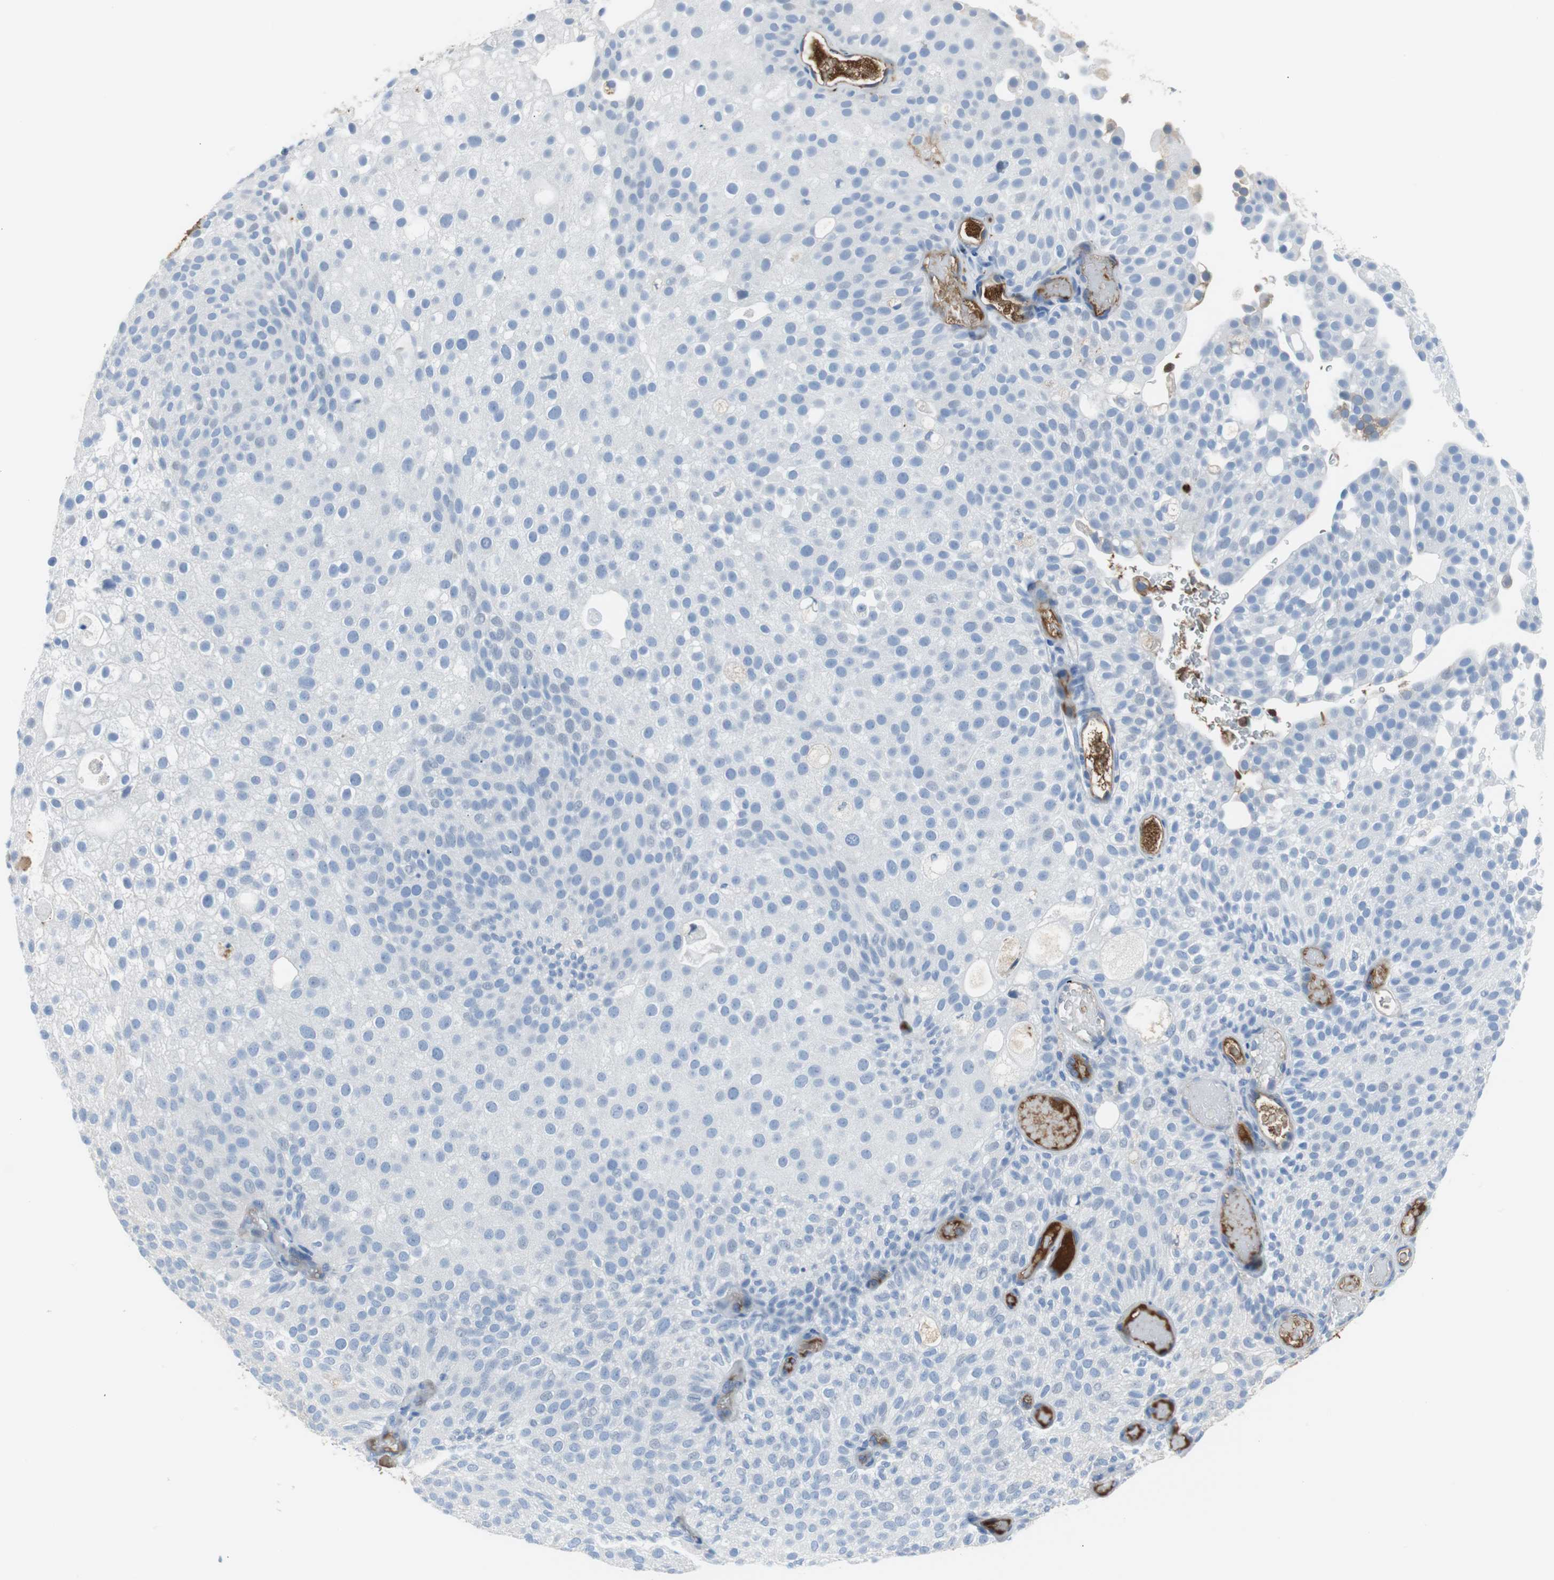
{"staining": {"intensity": "negative", "quantity": "none", "location": "none"}, "tissue": "urothelial cancer", "cell_type": "Tumor cells", "image_type": "cancer", "snomed": [{"axis": "morphology", "description": "Urothelial carcinoma, Low grade"}, {"axis": "topography", "description": "Urinary bladder"}], "caption": "IHC micrograph of human urothelial cancer stained for a protein (brown), which shows no positivity in tumor cells.", "gene": "APCS", "patient": {"sex": "male", "age": 78}}